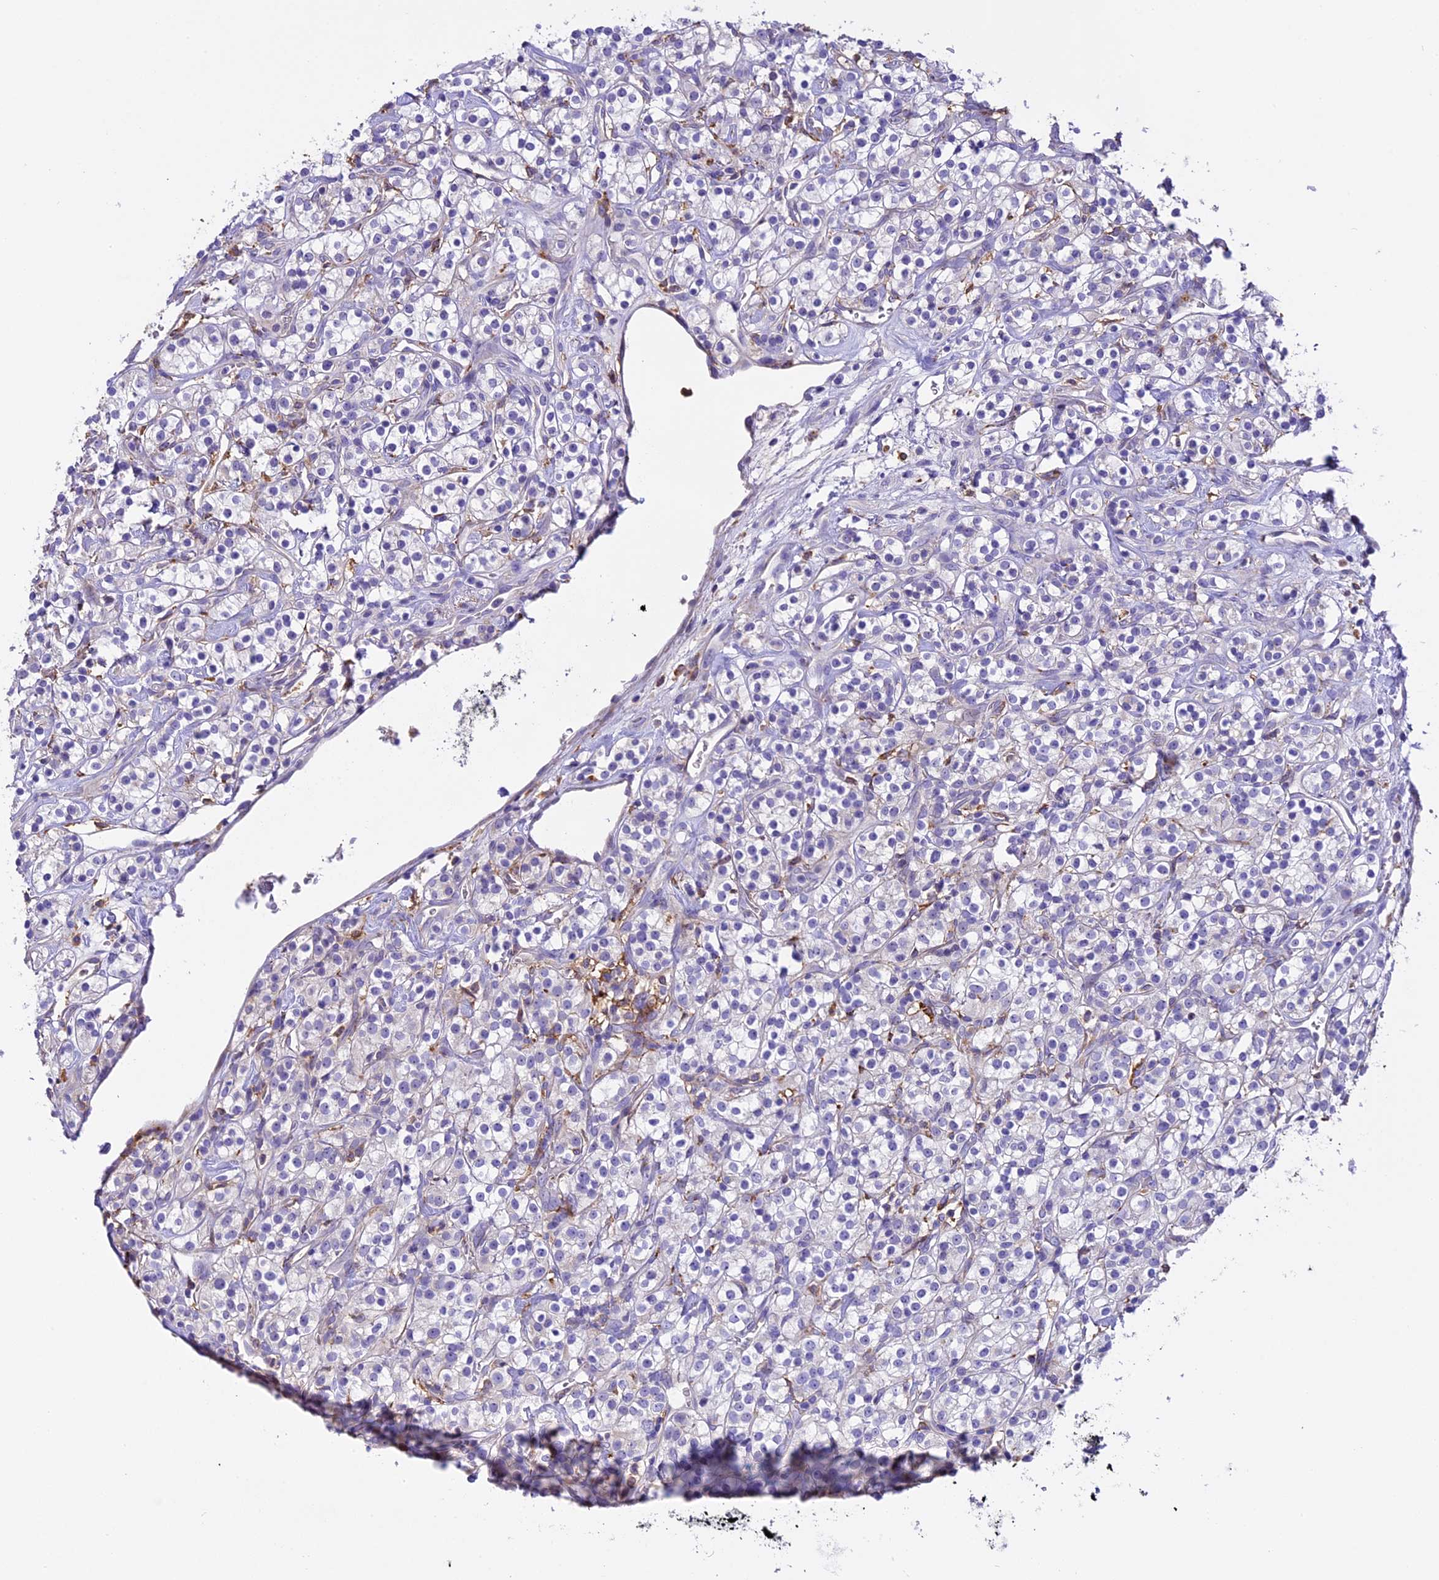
{"staining": {"intensity": "negative", "quantity": "none", "location": "none"}, "tissue": "renal cancer", "cell_type": "Tumor cells", "image_type": "cancer", "snomed": [{"axis": "morphology", "description": "Adenocarcinoma, NOS"}, {"axis": "topography", "description": "Kidney"}], "caption": "Immunohistochemical staining of adenocarcinoma (renal) exhibits no significant staining in tumor cells. (Brightfield microscopy of DAB immunohistochemistry at high magnification).", "gene": "NOD2", "patient": {"sex": "male", "age": 77}}